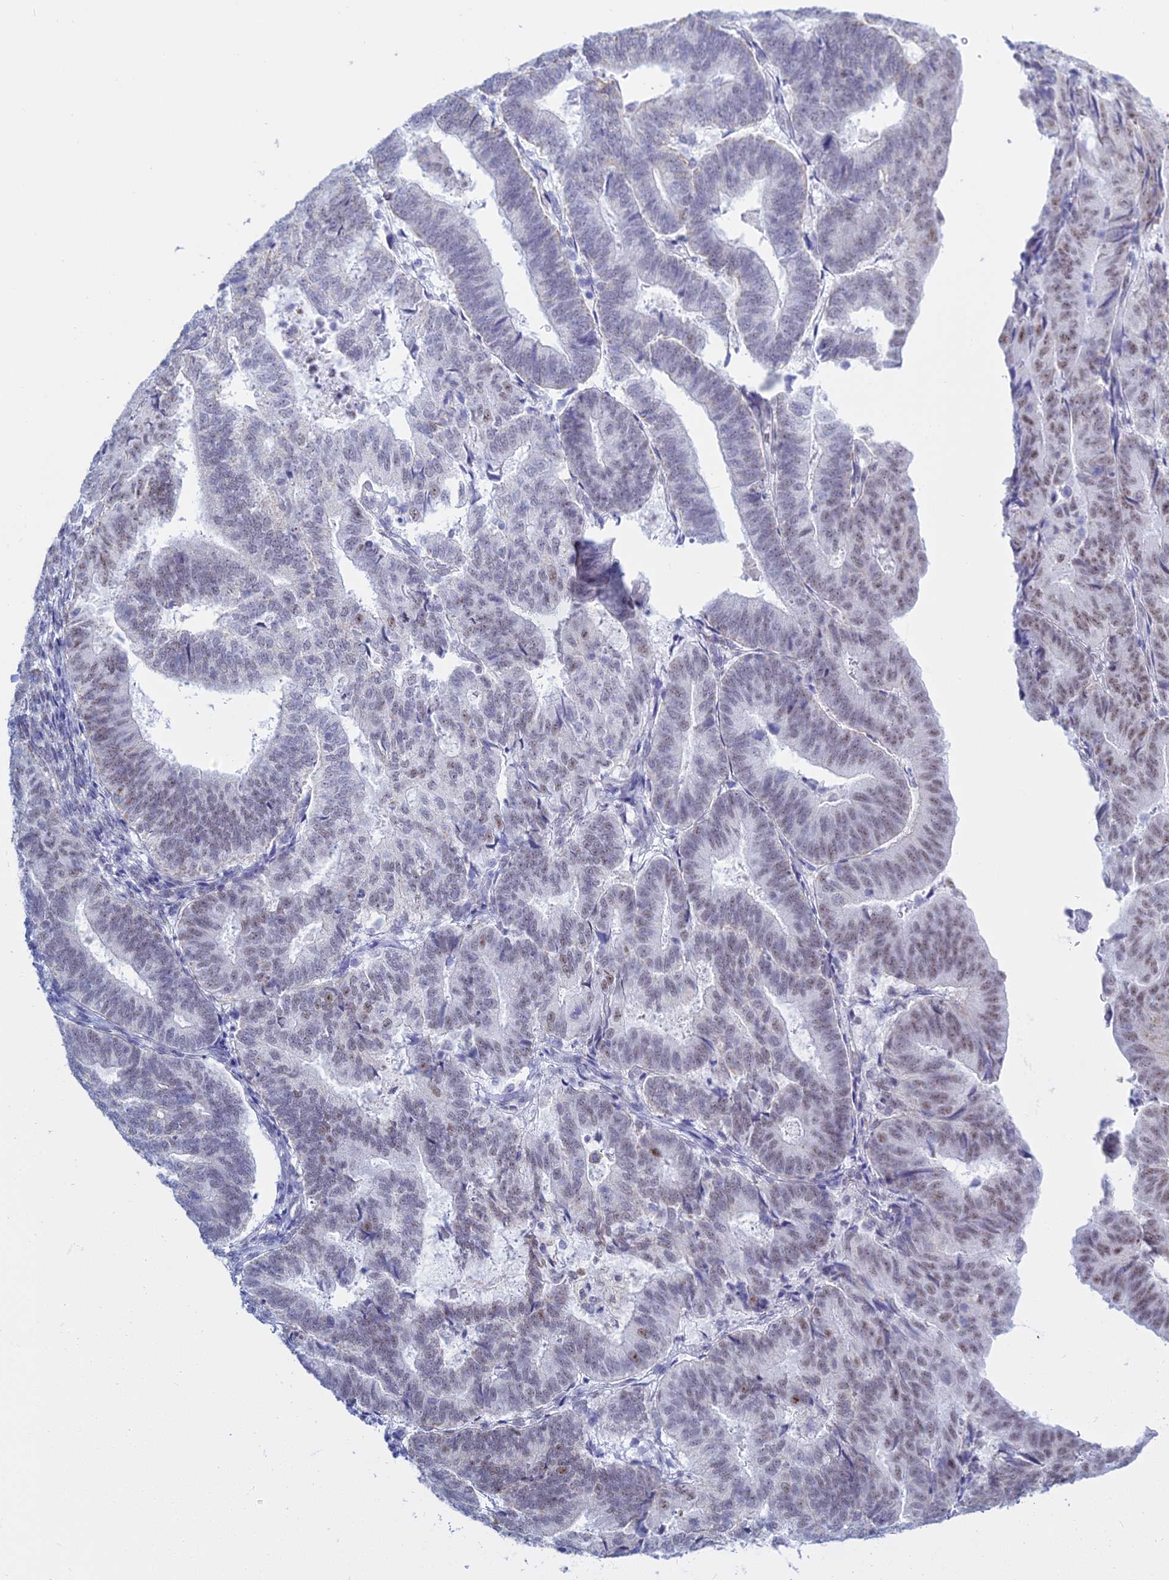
{"staining": {"intensity": "moderate", "quantity": "25%-75%", "location": "nuclear"}, "tissue": "endometrial cancer", "cell_type": "Tumor cells", "image_type": "cancer", "snomed": [{"axis": "morphology", "description": "Adenocarcinoma, NOS"}, {"axis": "topography", "description": "Endometrium"}], "caption": "The micrograph exhibits staining of adenocarcinoma (endometrial), revealing moderate nuclear protein positivity (brown color) within tumor cells. The protein of interest is stained brown, and the nuclei are stained in blue (DAB (3,3'-diaminobenzidine) IHC with brightfield microscopy, high magnification).", "gene": "KLF14", "patient": {"sex": "female", "age": 70}}